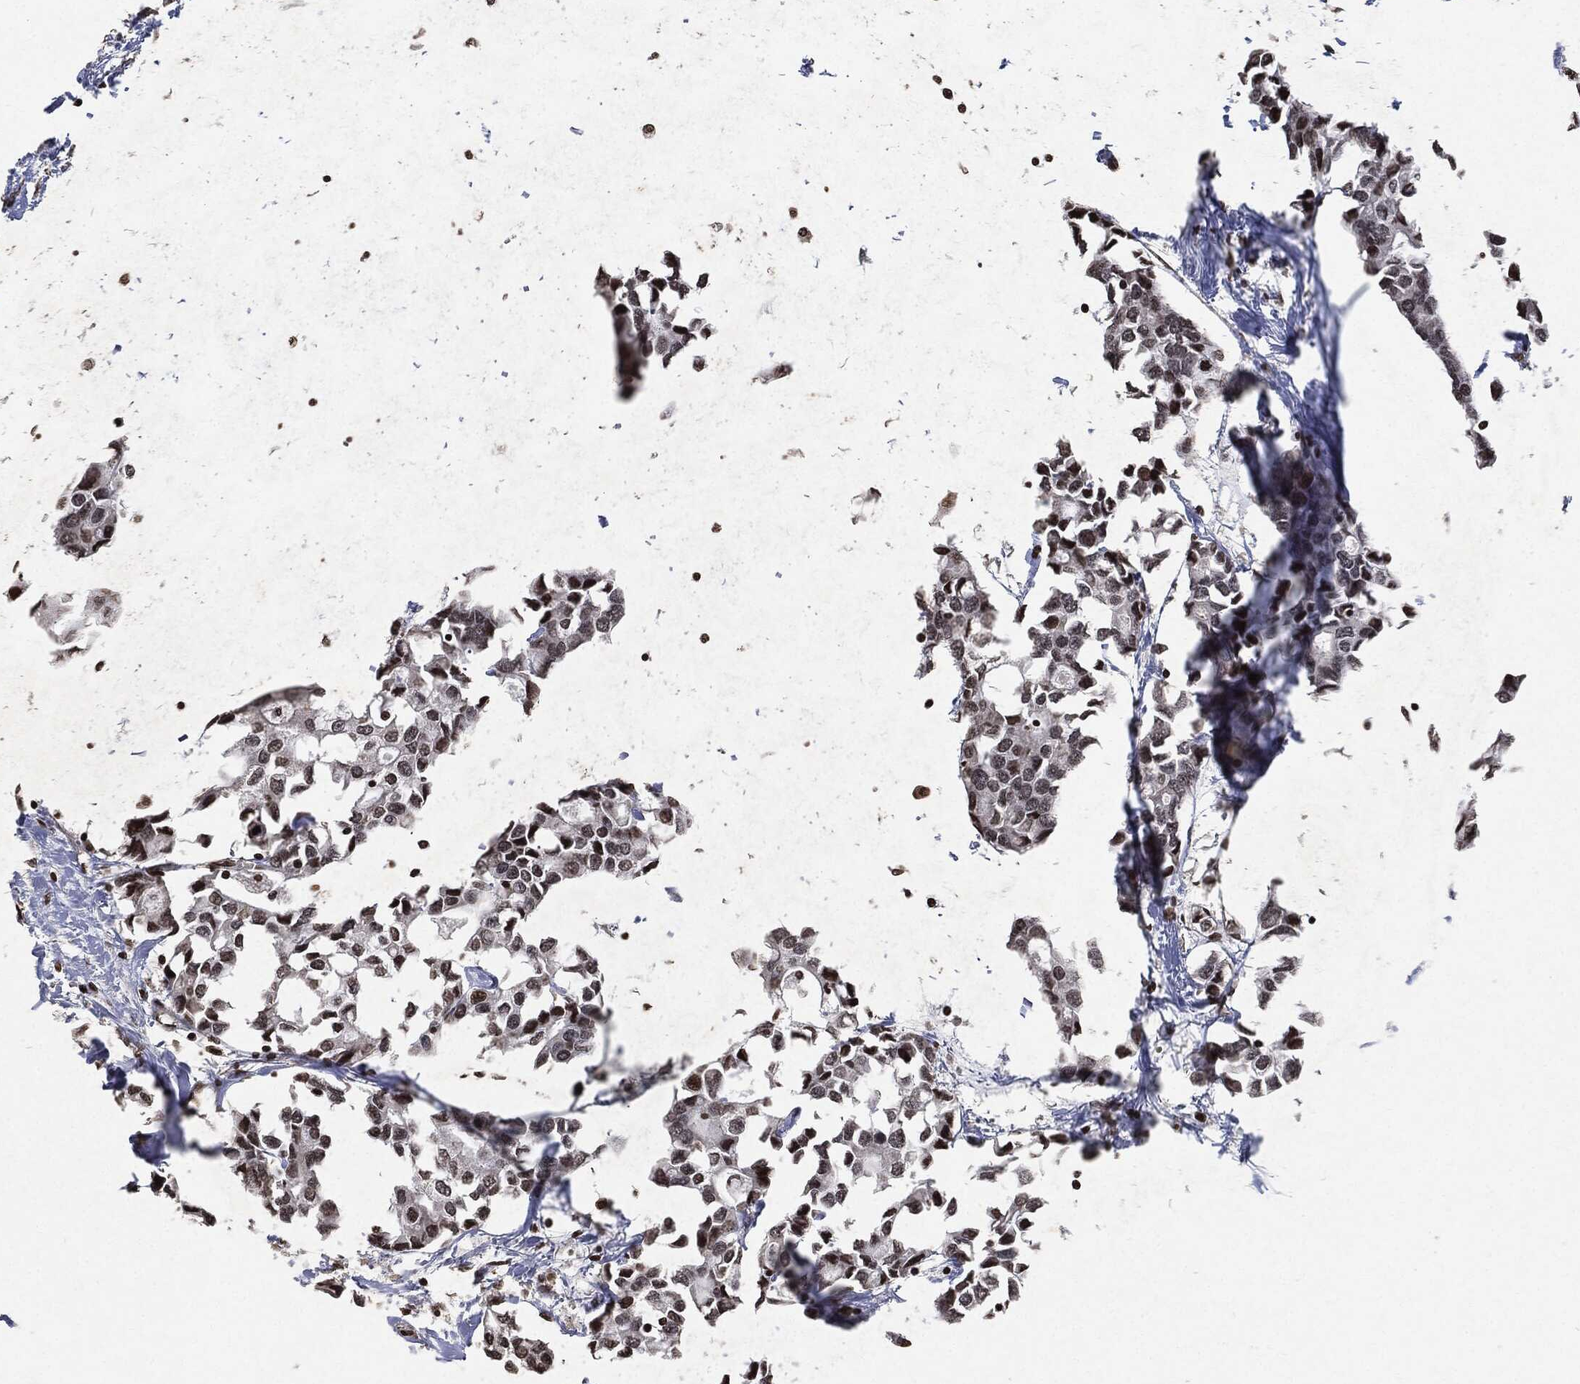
{"staining": {"intensity": "moderate", "quantity": "<25%", "location": "nuclear"}, "tissue": "breast cancer", "cell_type": "Tumor cells", "image_type": "cancer", "snomed": [{"axis": "morphology", "description": "Duct carcinoma"}, {"axis": "topography", "description": "Breast"}], "caption": "Immunohistochemistry (IHC) staining of breast infiltrating ductal carcinoma, which exhibits low levels of moderate nuclear expression in approximately <25% of tumor cells indicating moderate nuclear protein expression. The staining was performed using DAB (brown) for protein detection and nuclei were counterstained in hematoxylin (blue).", "gene": "JUN", "patient": {"sex": "female", "age": 83}}